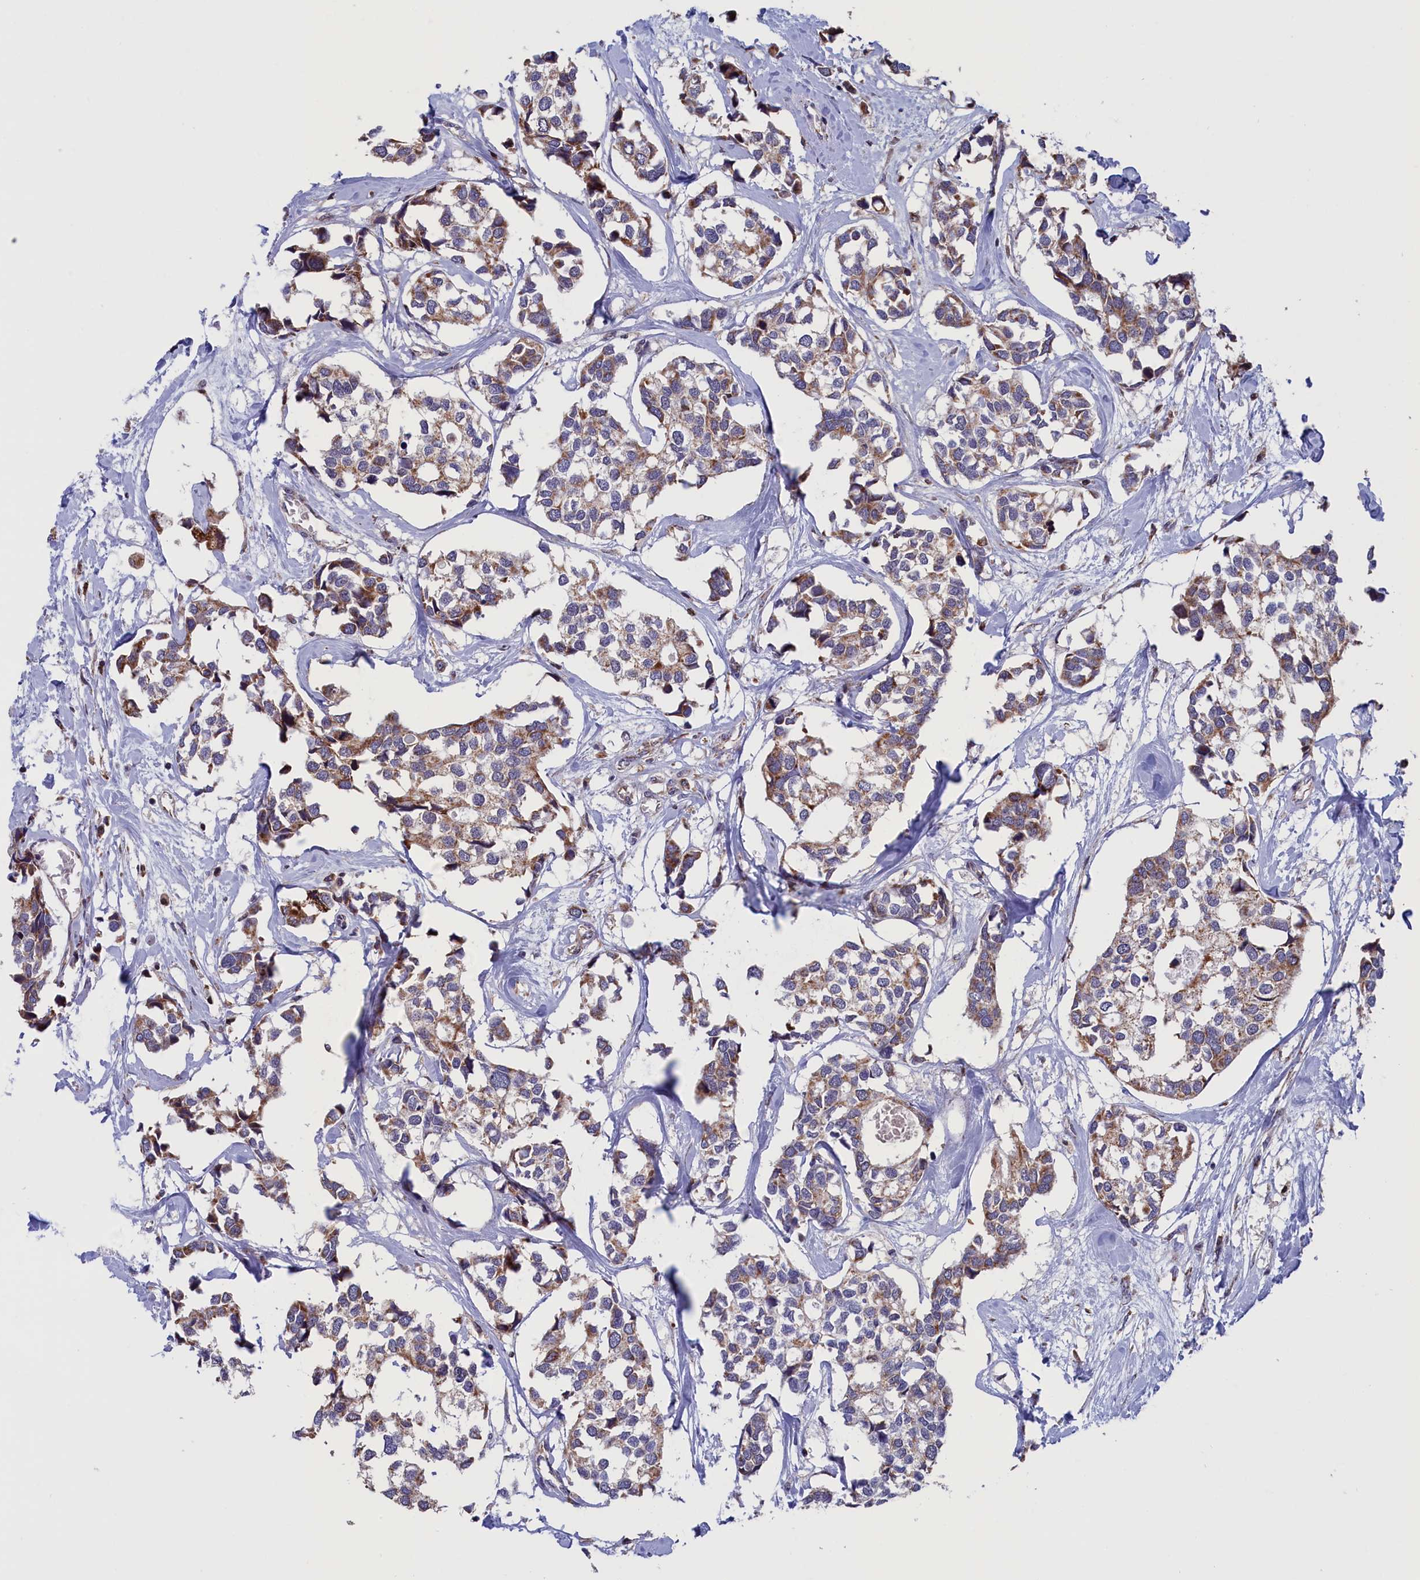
{"staining": {"intensity": "moderate", "quantity": "25%-75%", "location": "cytoplasmic/membranous"}, "tissue": "breast cancer", "cell_type": "Tumor cells", "image_type": "cancer", "snomed": [{"axis": "morphology", "description": "Duct carcinoma"}, {"axis": "topography", "description": "Breast"}], "caption": "Immunohistochemical staining of breast cancer (infiltrating ductal carcinoma) reveals medium levels of moderate cytoplasmic/membranous protein expression in approximately 25%-75% of tumor cells.", "gene": "TIMM44", "patient": {"sex": "female", "age": 83}}